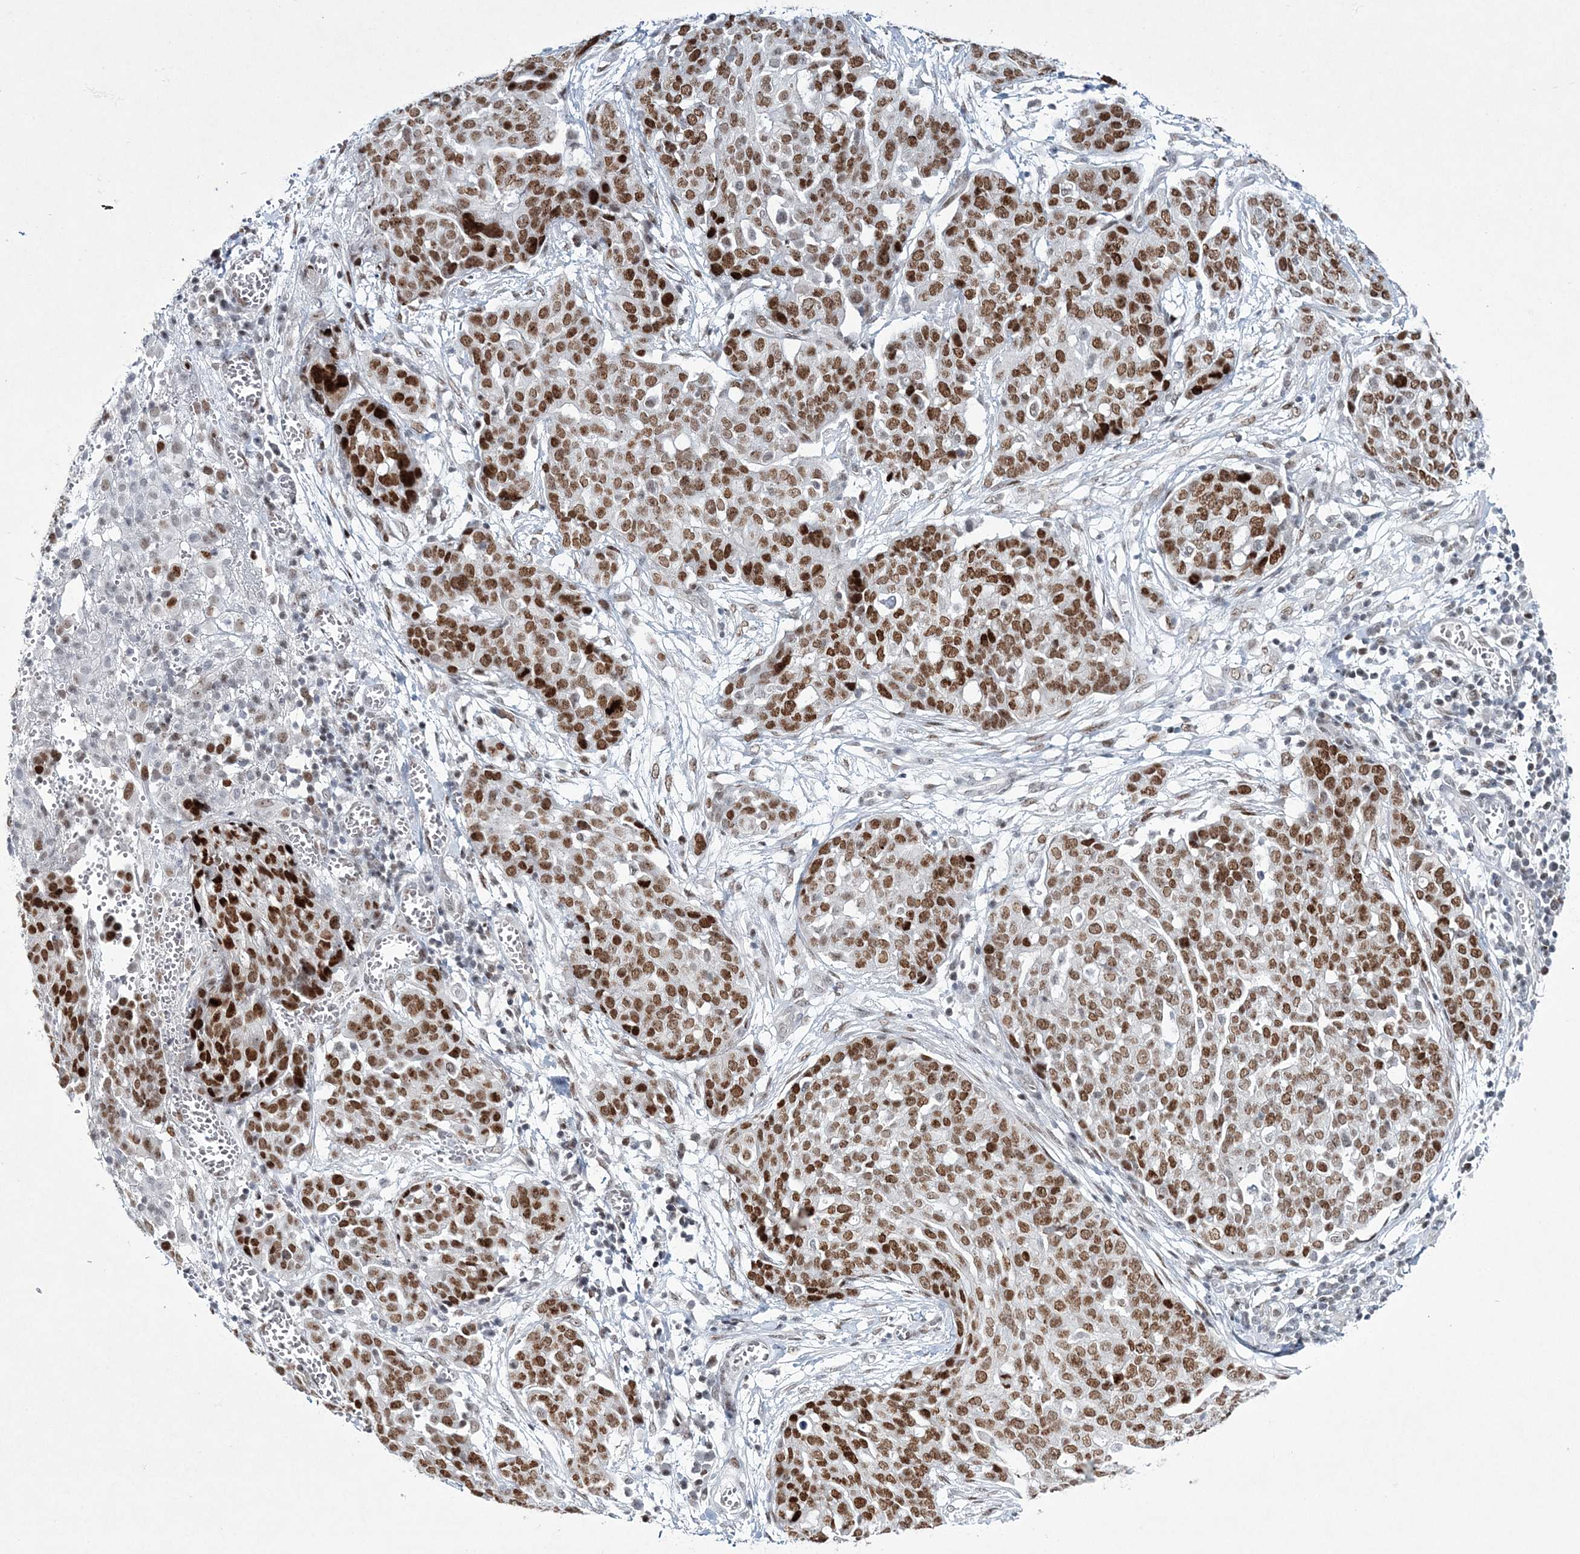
{"staining": {"intensity": "moderate", "quantity": ">75%", "location": "nuclear"}, "tissue": "ovarian cancer", "cell_type": "Tumor cells", "image_type": "cancer", "snomed": [{"axis": "morphology", "description": "Cystadenocarcinoma, serous, NOS"}, {"axis": "topography", "description": "Soft tissue"}, {"axis": "topography", "description": "Ovary"}], "caption": "Immunohistochemical staining of ovarian cancer shows medium levels of moderate nuclear protein staining in approximately >75% of tumor cells.", "gene": "LRRFIP2", "patient": {"sex": "female", "age": 57}}